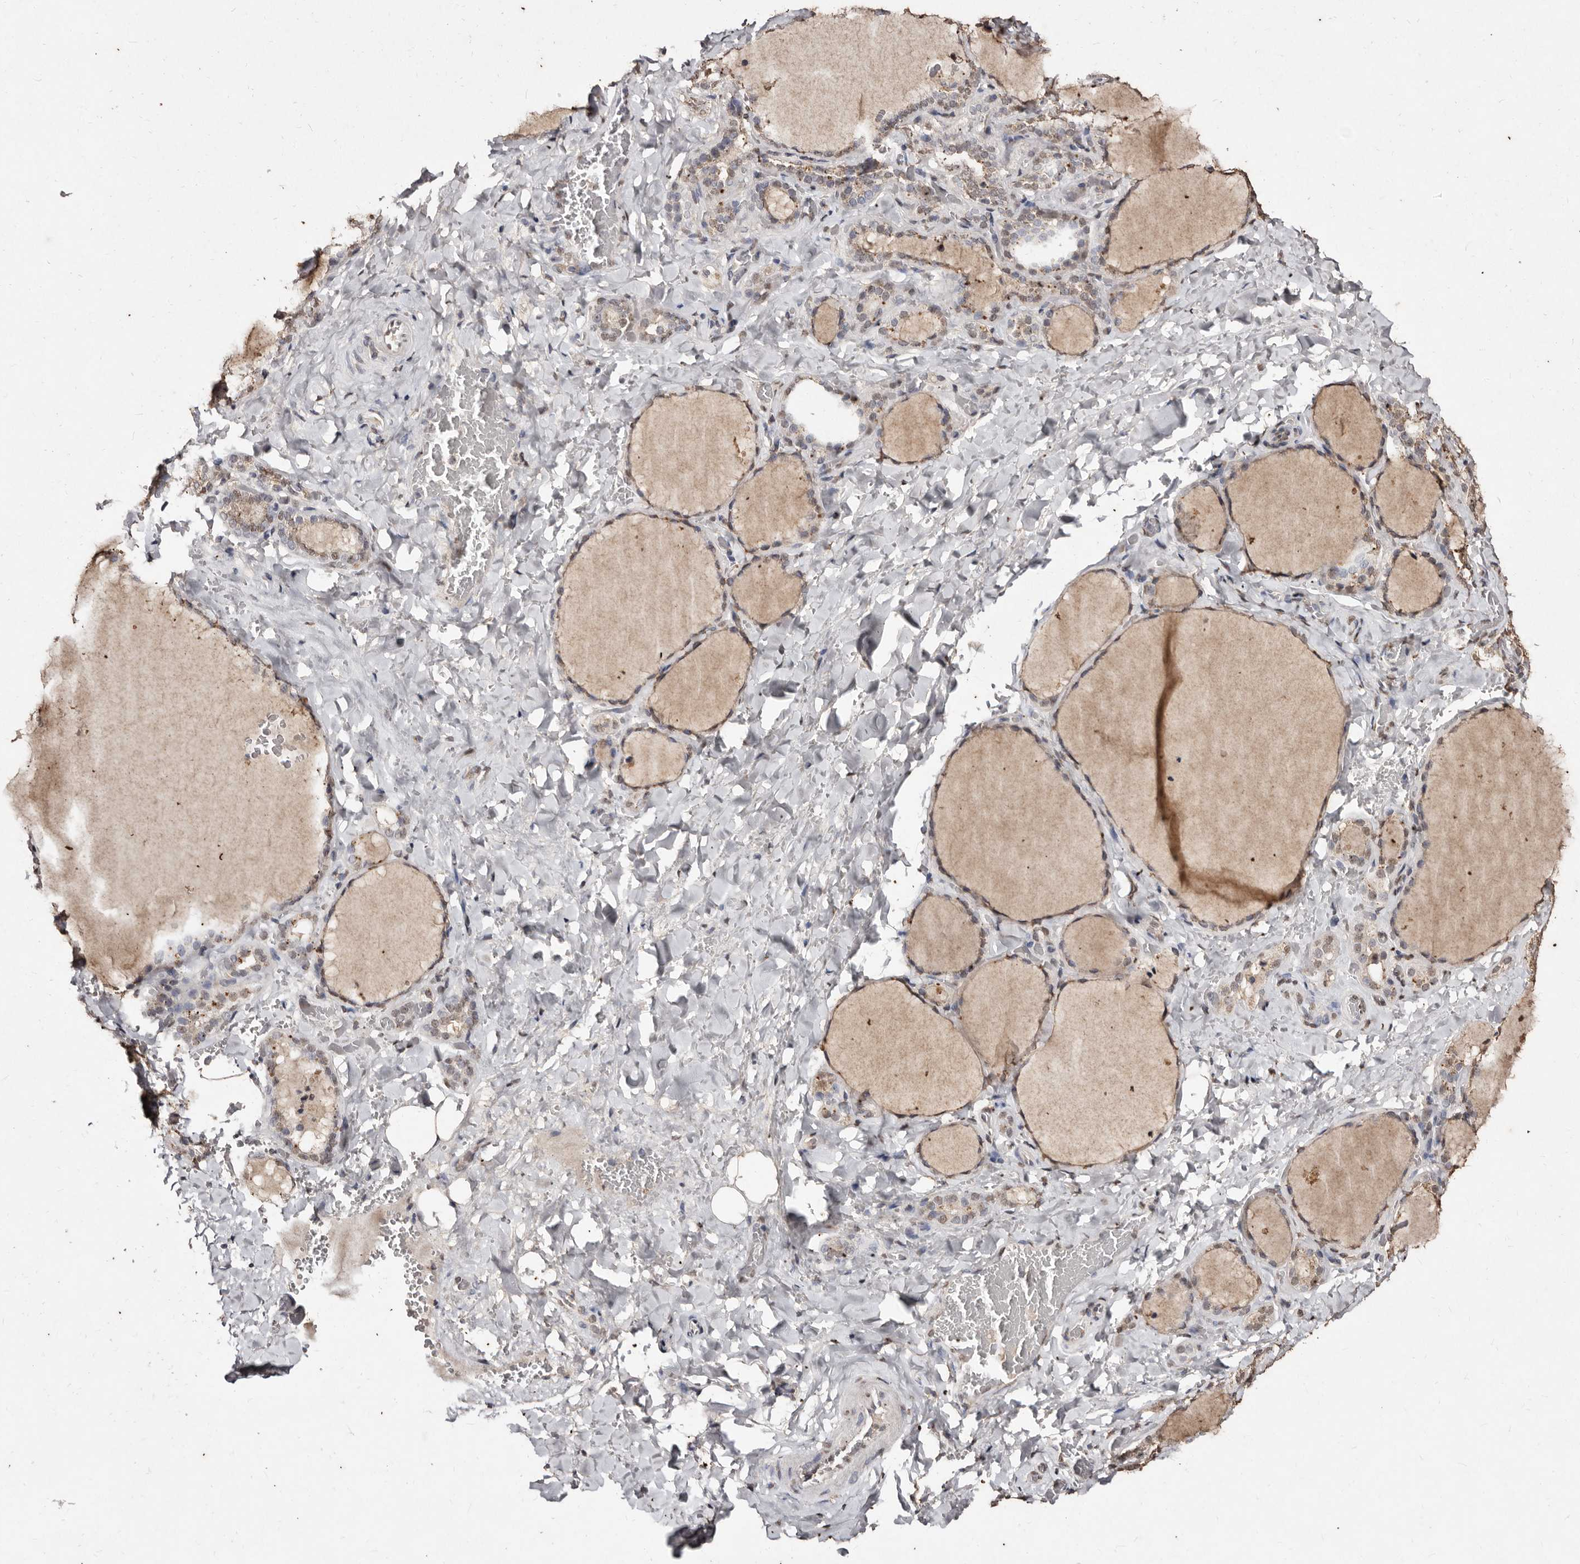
{"staining": {"intensity": "negative", "quantity": "none", "location": "none"}, "tissue": "thyroid gland", "cell_type": "Glandular cells", "image_type": "normal", "snomed": [{"axis": "morphology", "description": "Normal tissue, NOS"}, {"axis": "topography", "description": "Thyroid gland"}], "caption": "Immunohistochemical staining of unremarkable thyroid gland shows no significant positivity in glandular cells.", "gene": "ERBB4", "patient": {"sex": "female", "age": 22}}